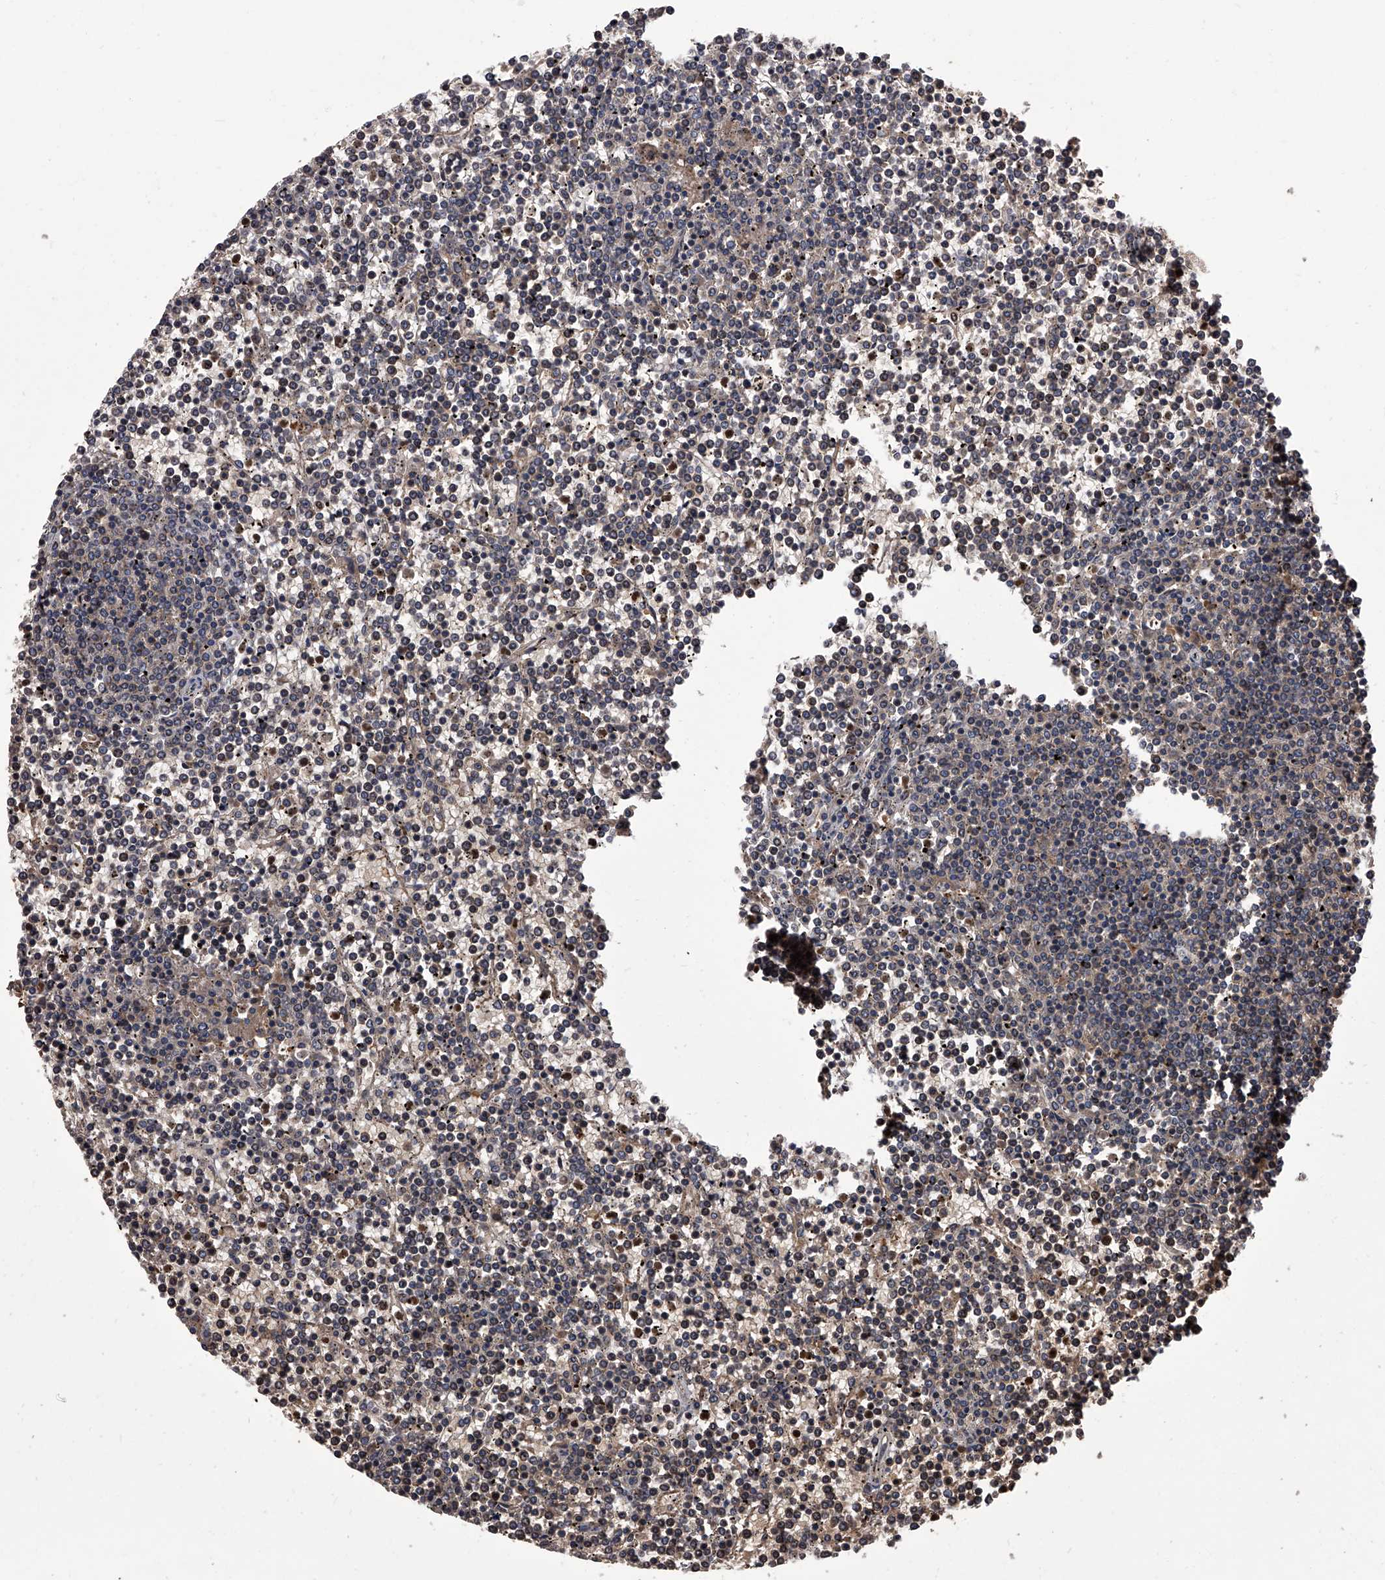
{"staining": {"intensity": "negative", "quantity": "none", "location": "none"}, "tissue": "lymphoma", "cell_type": "Tumor cells", "image_type": "cancer", "snomed": [{"axis": "morphology", "description": "Malignant lymphoma, non-Hodgkin's type, Low grade"}, {"axis": "topography", "description": "Spleen"}], "caption": "Human lymphoma stained for a protein using immunohistochemistry displays no staining in tumor cells.", "gene": "STK36", "patient": {"sex": "female", "age": 19}}